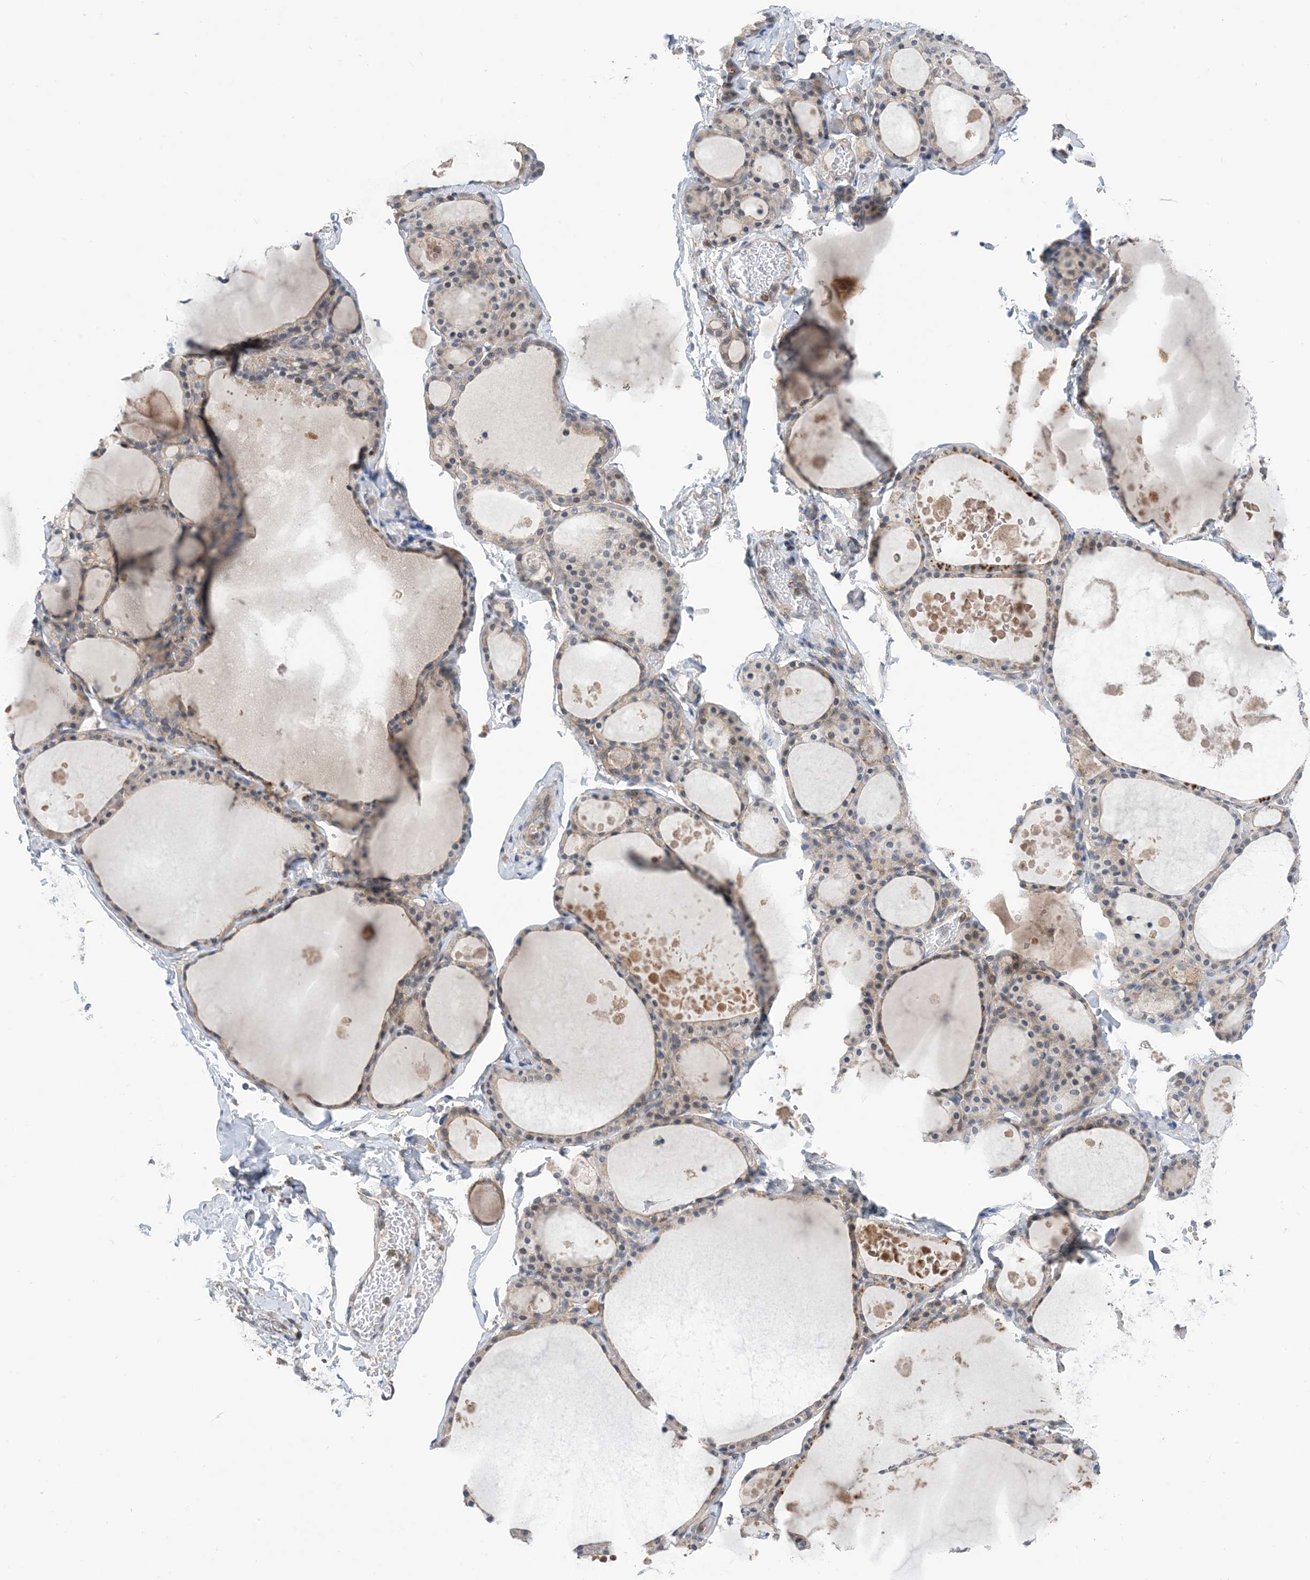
{"staining": {"intensity": "weak", "quantity": ">75%", "location": "cytoplasmic/membranous"}, "tissue": "thyroid gland", "cell_type": "Glandular cells", "image_type": "normal", "snomed": [{"axis": "morphology", "description": "Normal tissue, NOS"}, {"axis": "topography", "description": "Thyroid gland"}], "caption": "A photomicrograph of thyroid gland stained for a protein exhibits weak cytoplasmic/membranous brown staining in glandular cells. The protein of interest is shown in brown color, while the nuclei are stained blue.", "gene": "EHBP1", "patient": {"sex": "male", "age": 56}}